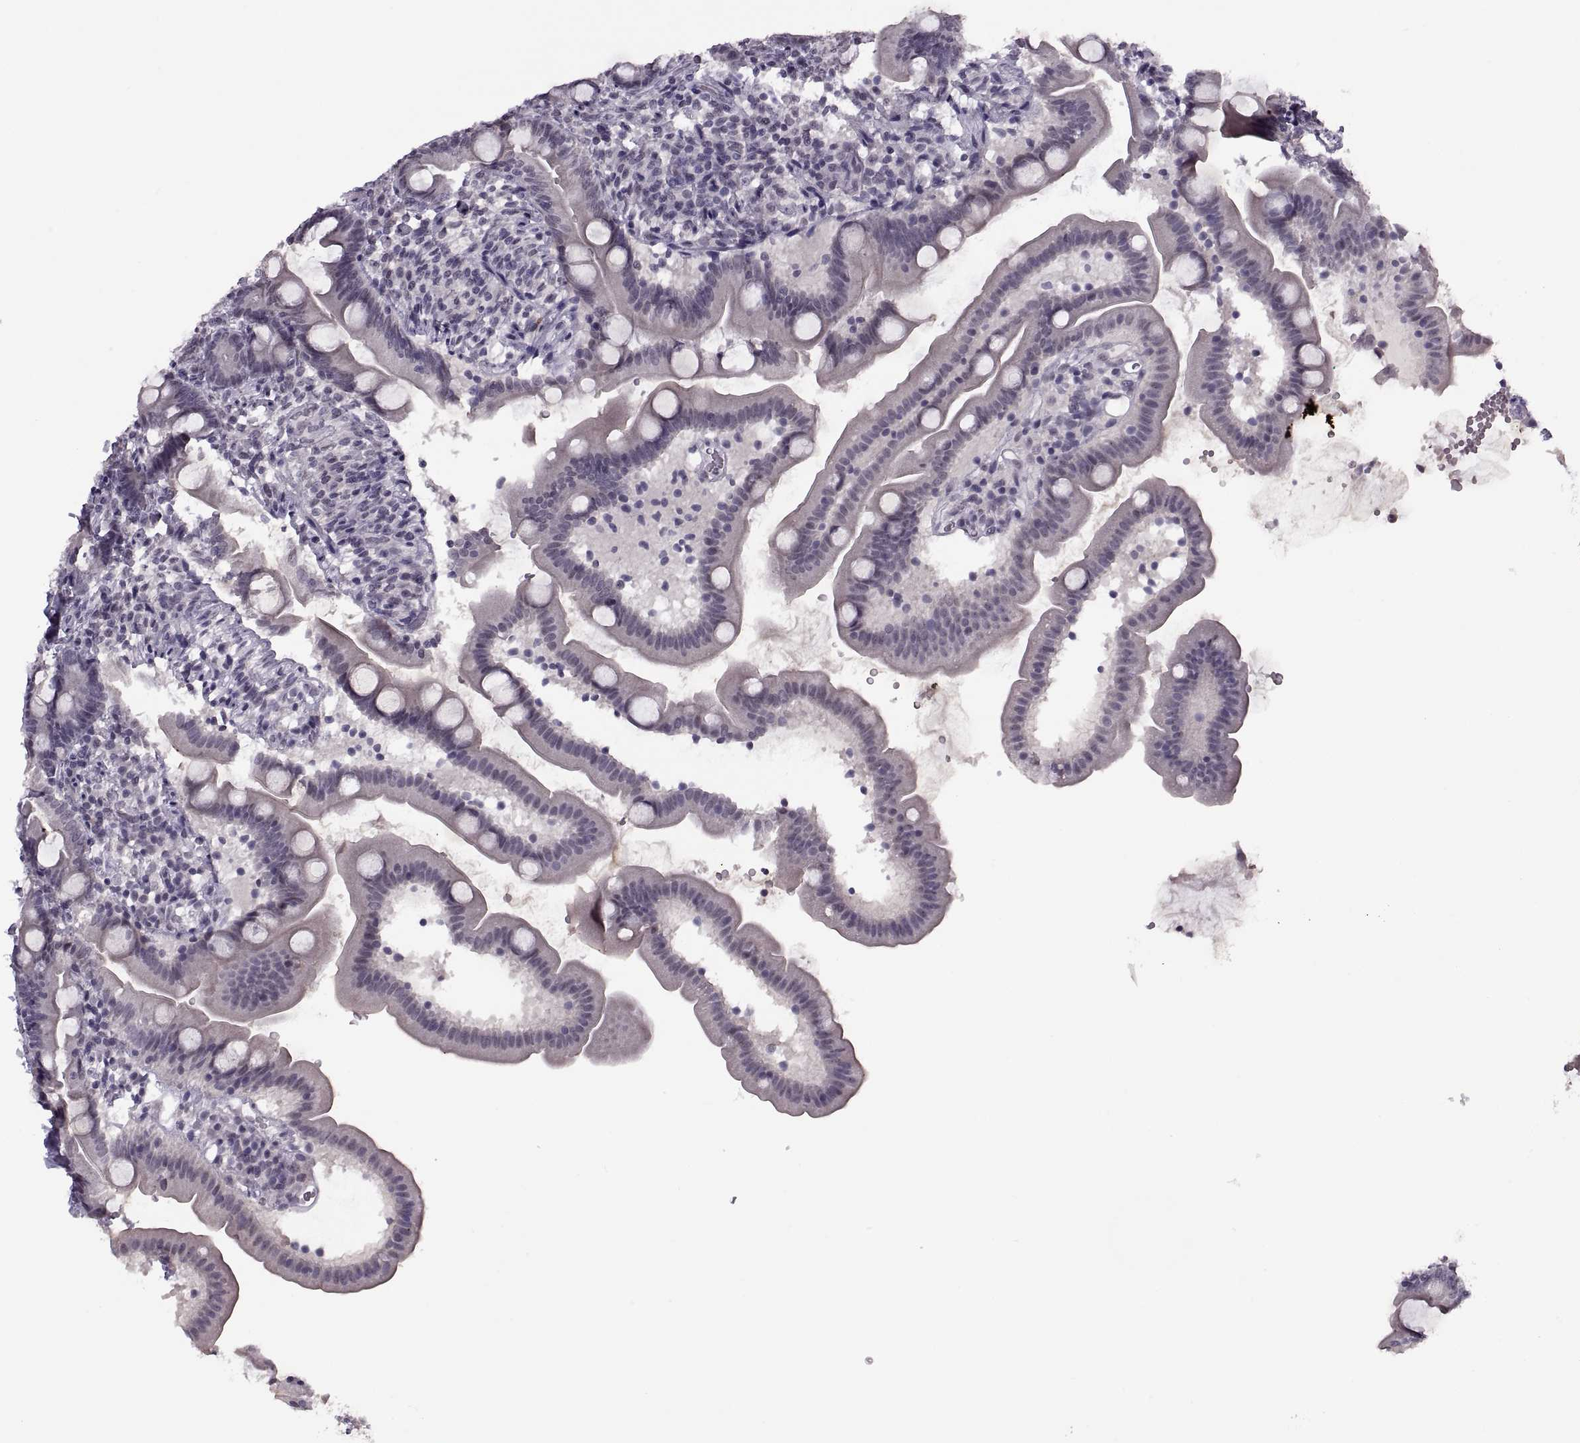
{"staining": {"intensity": "negative", "quantity": "none", "location": "none"}, "tissue": "duodenum", "cell_type": "Glandular cells", "image_type": "normal", "snomed": [{"axis": "morphology", "description": "Normal tissue, NOS"}, {"axis": "topography", "description": "Duodenum"}], "caption": "DAB (3,3'-diaminobenzidine) immunohistochemical staining of benign duodenum reveals no significant positivity in glandular cells. (Stains: DAB (3,3'-diaminobenzidine) immunohistochemistry (IHC) with hematoxylin counter stain, Microscopy: brightfield microscopy at high magnification).", "gene": "OTP", "patient": {"sex": "female", "age": 67}}